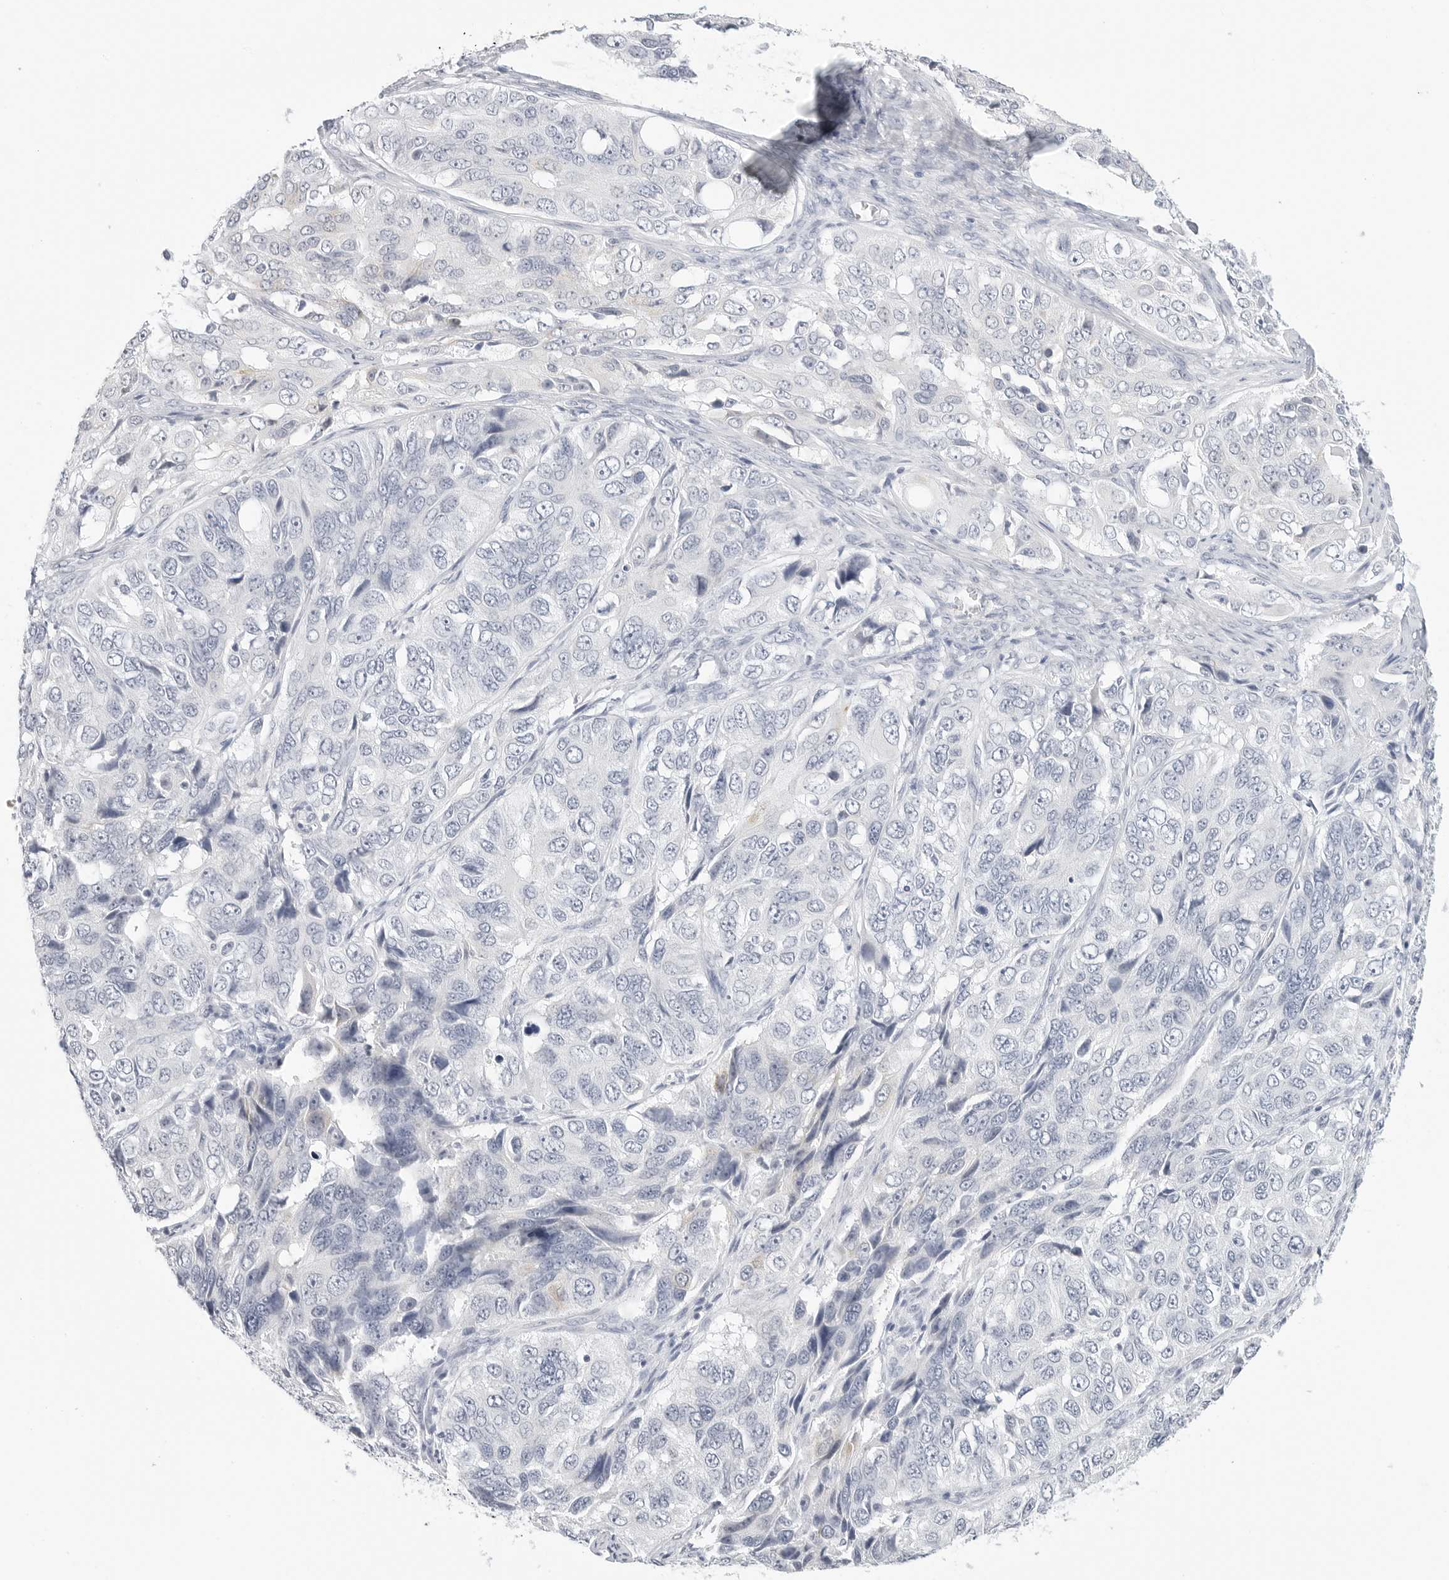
{"staining": {"intensity": "negative", "quantity": "none", "location": "none"}, "tissue": "ovarian cancer", "cell_type": "Tumor cells", "image_type": "cancer", "snomed": [{"axis": "morphology", "description": "Carcinoma, endometroid"}, {"axis": "topography", "description": "Ovary"}], "caption": "Ovarian cancer (endometroid carcinoma) was stained to show a protein in brown. There is no significant expression in tumor cells.", "gene": "HMGCS2", "patient": {"sex": "female", "age": 51}}